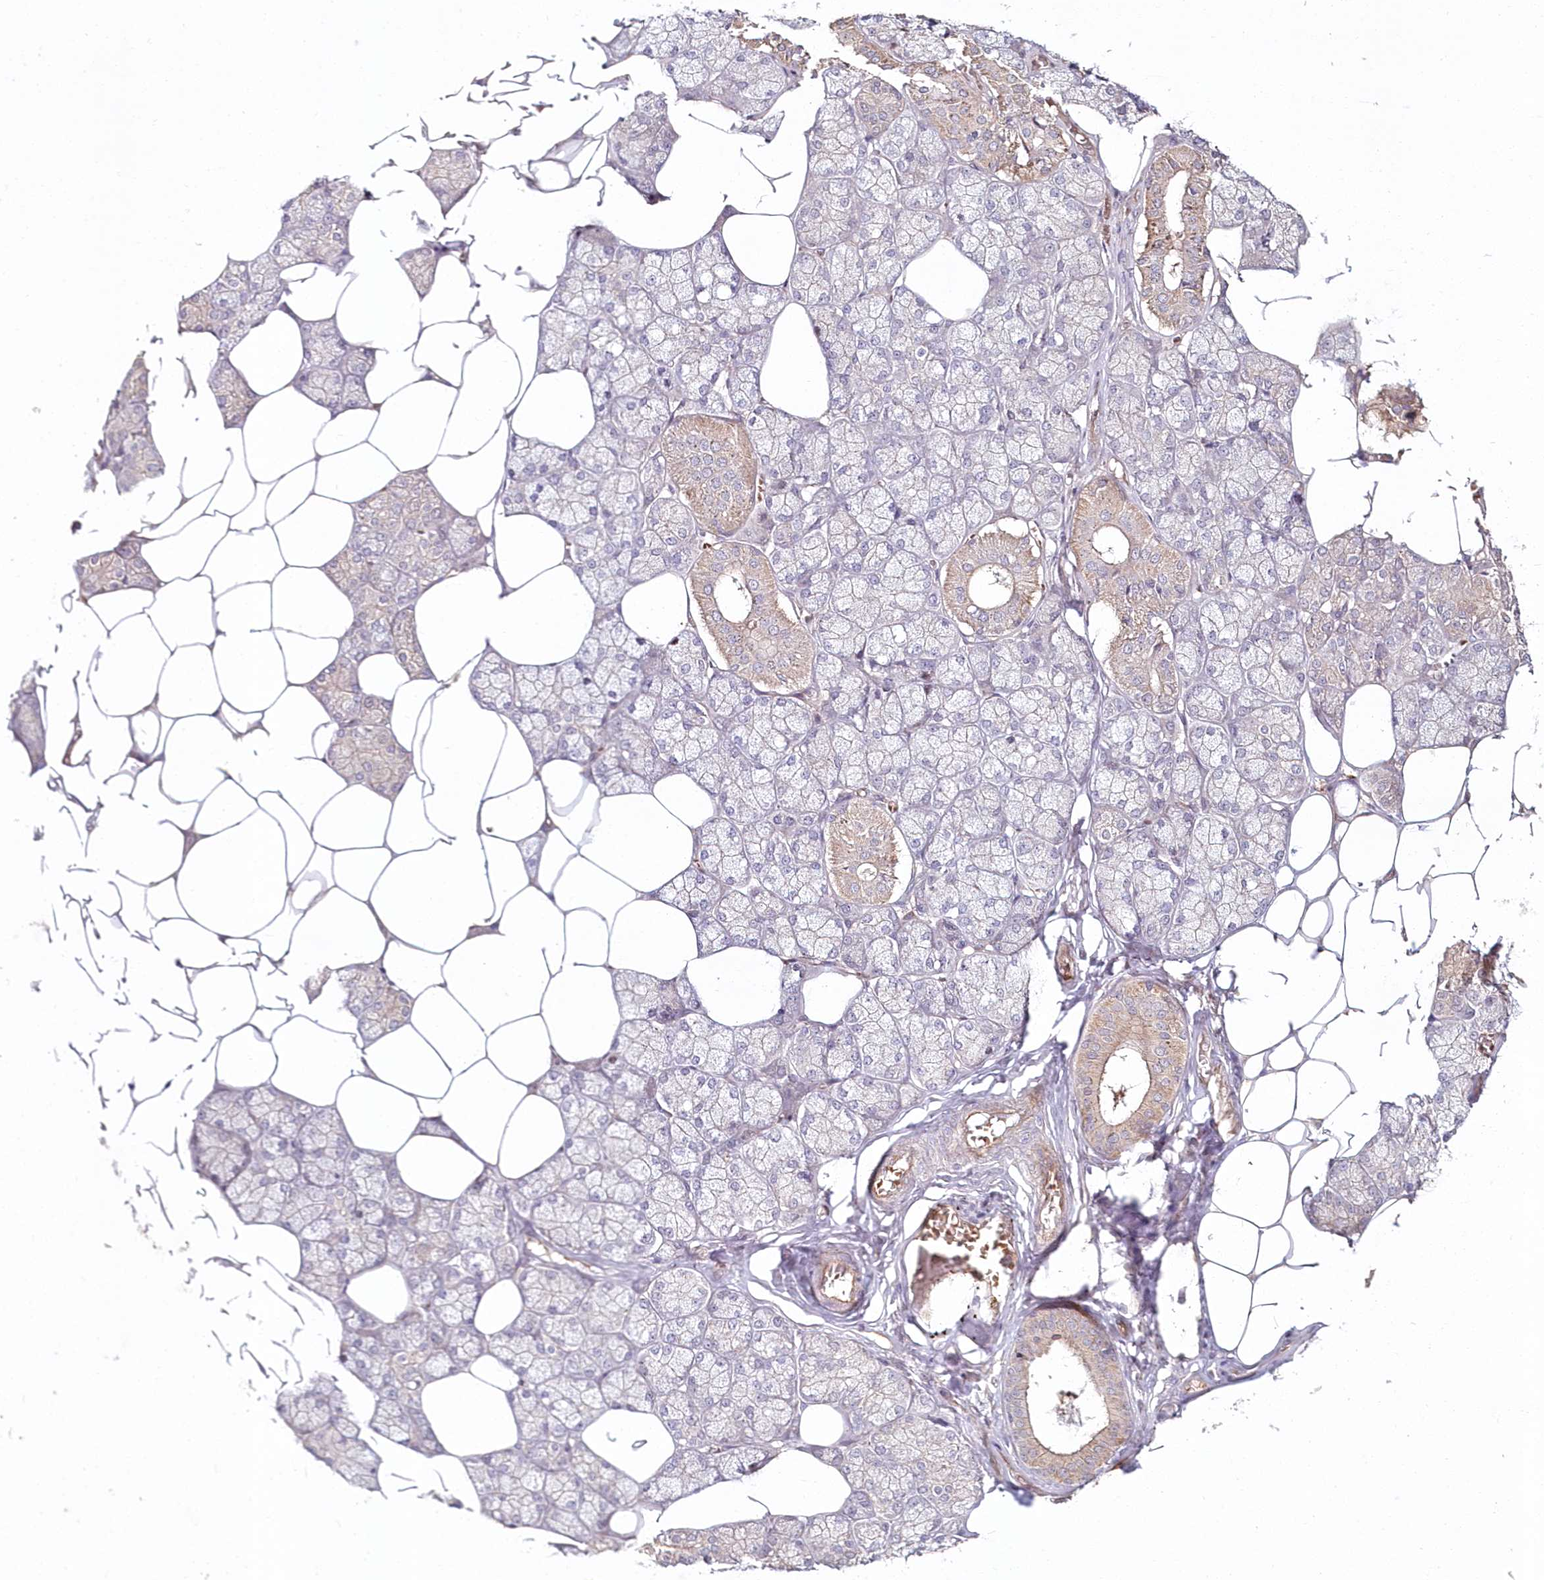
{"staining": {"intensity": "moderate", "quantity": "25%-75%", "location": "cytoplasmic/membranous"}, "tissue": "salivary gland", "cell_type": "Glandular cells", "image_type": "normal", "snomed": [{"axis": "morphology", "description": "Normal tissue, NOS"}, {"axis": "topography", "description": "Salivary gland"}], "caption": "Salivary gland stained with immunohistochemistry (IHC) reveals moderate cytoplasmic/membranous expression in approximately 25%-75% of glandular cells.", "gene": "HYCC2", "patient": {"sex": "male", "age": 62}}